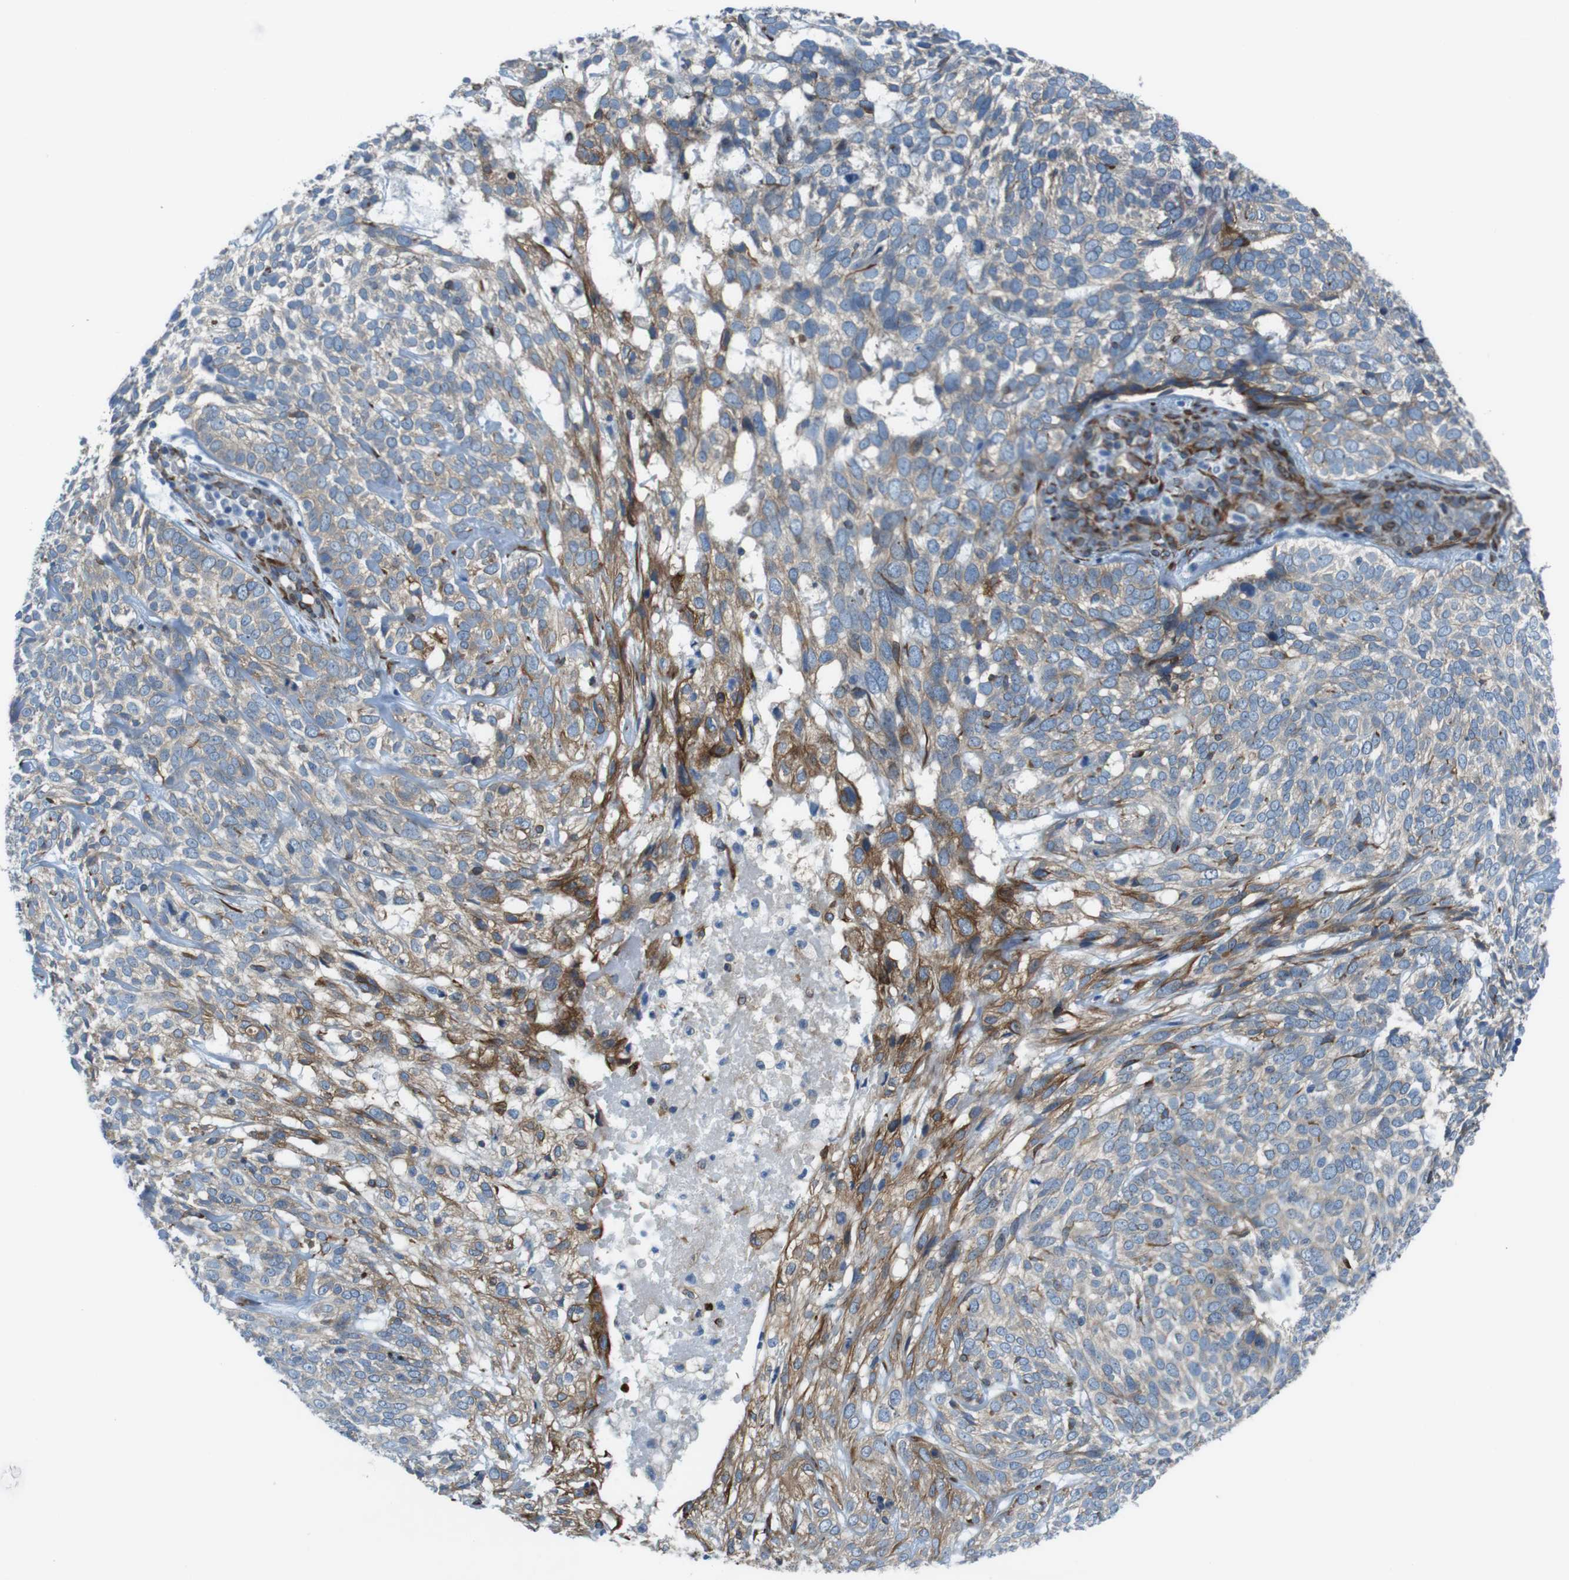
{"staining": {"intensity": "strong", "quantity": "<25%", "location": "cytoplasmic/membranous"}, "tissue": "skin cancer", "cell_type": "Tumor cells", "image_type": "cancer", "snomed": [{"axis": "morphology", "description": "Basal cell carcinoma"}, {"axis": "topography", "description": "Skin"}], "caption": "Approximately <25% of tumor cells in basal cell carcinoma (skin) demonstrate strong cytoplasmic/membranous protein expression as visualized by brown immunohistochemical staining.", "gene": "EMP2", "patient": {"sex": "male", "age": 72}}